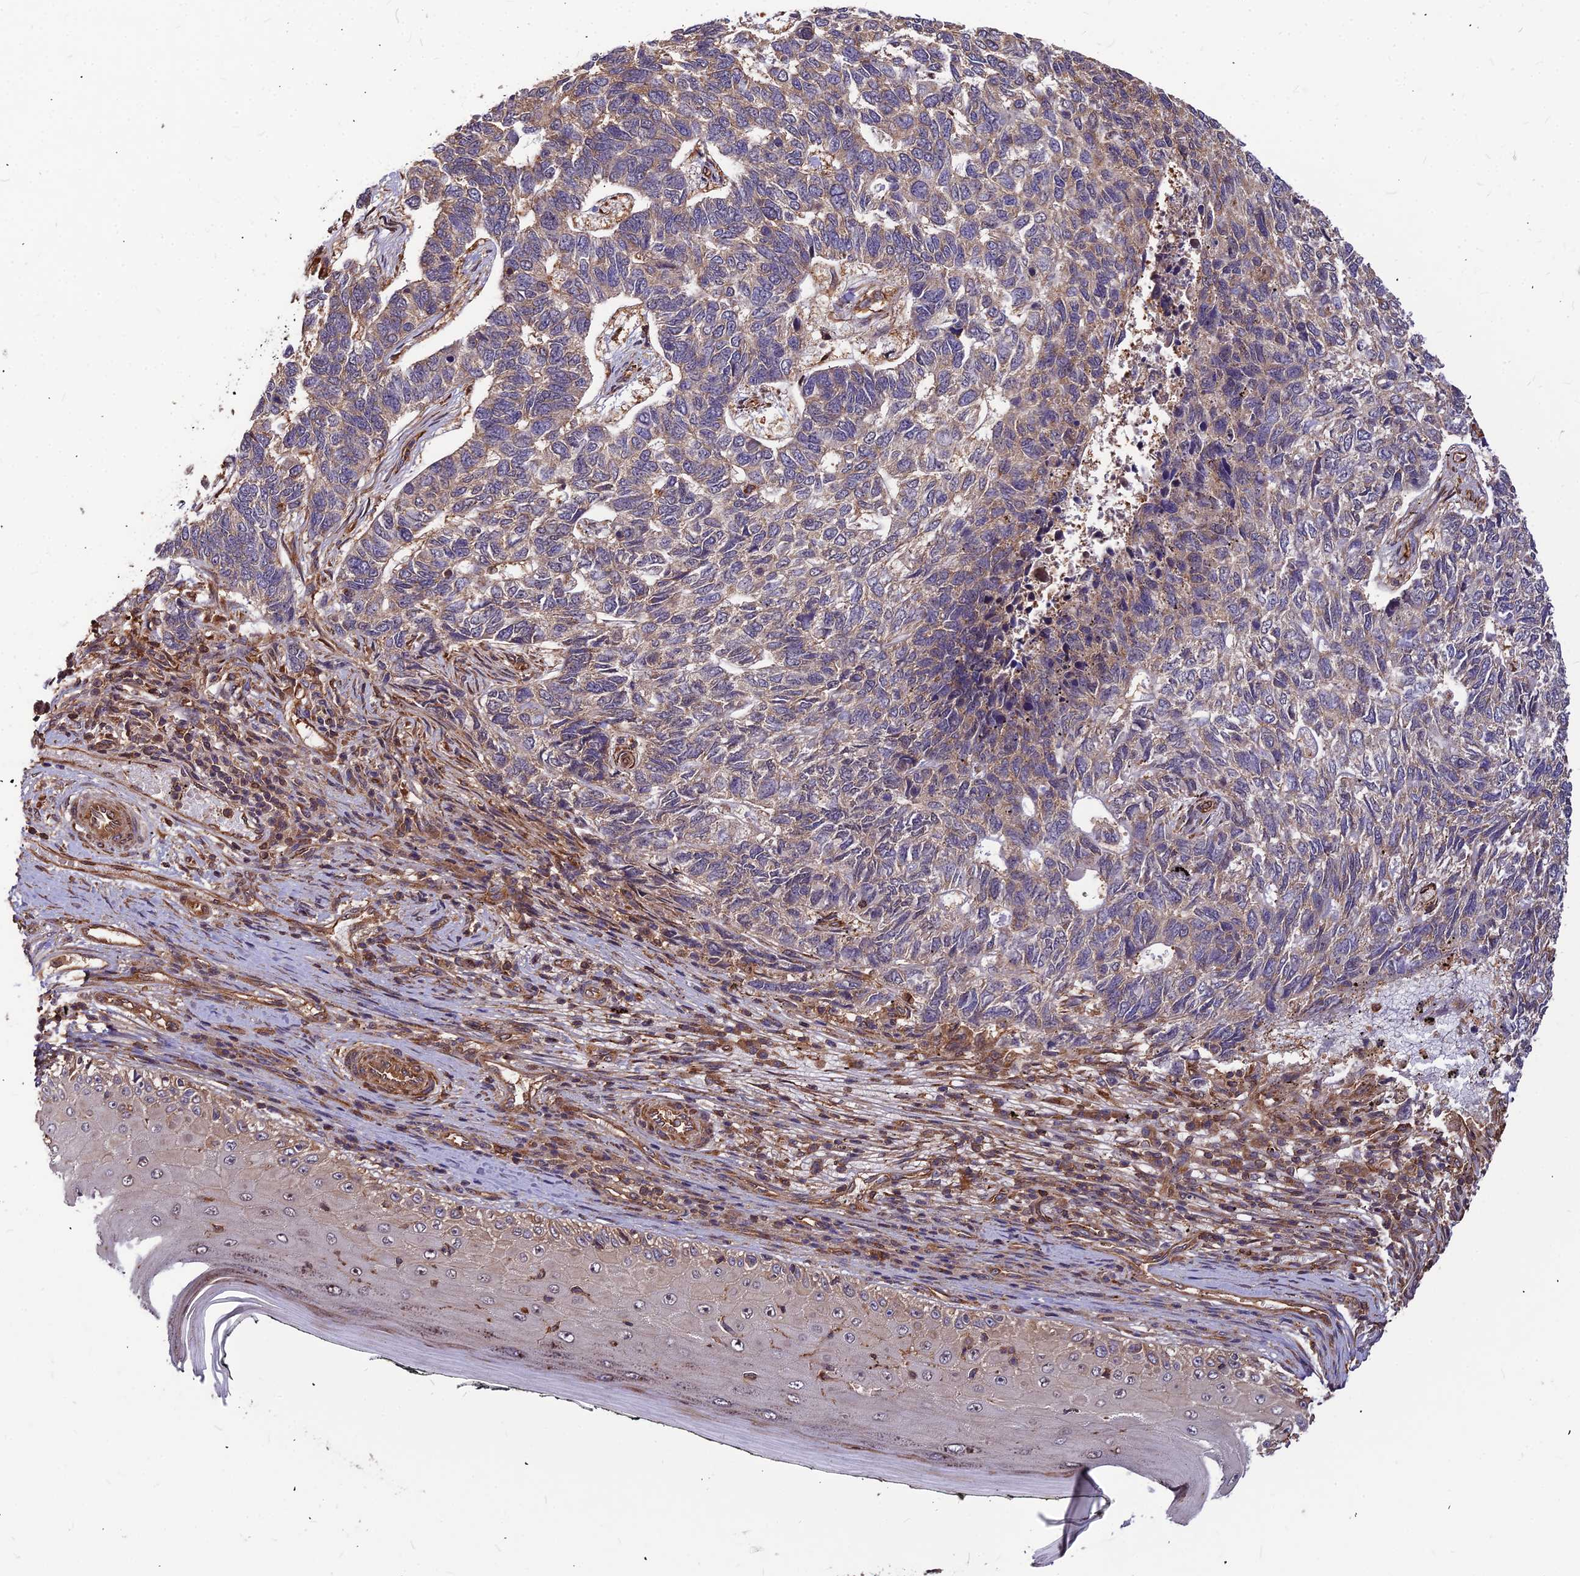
{"staining": {"intensity": "weak", "quantity": "25%-75%", "location": "cytoplasmic/membranous"}, "tissue": "skin cancer", "cell_type": "Tumor cells", "image_type": "cancer", "snomed": [{"axis": "morphology", "description": "Basal cell carcinoma"}, {"axis": "topography", "description": "Skin"}], "caption": "Immunohistochemical staining of basal cell carcinoma (skin) exhibits weak cytoplasmic/membranous protein expression in approximately 25%-75% of tumor cells.", "gene": "ZNF467", "patient": {"sex": "female", "age": 65}}